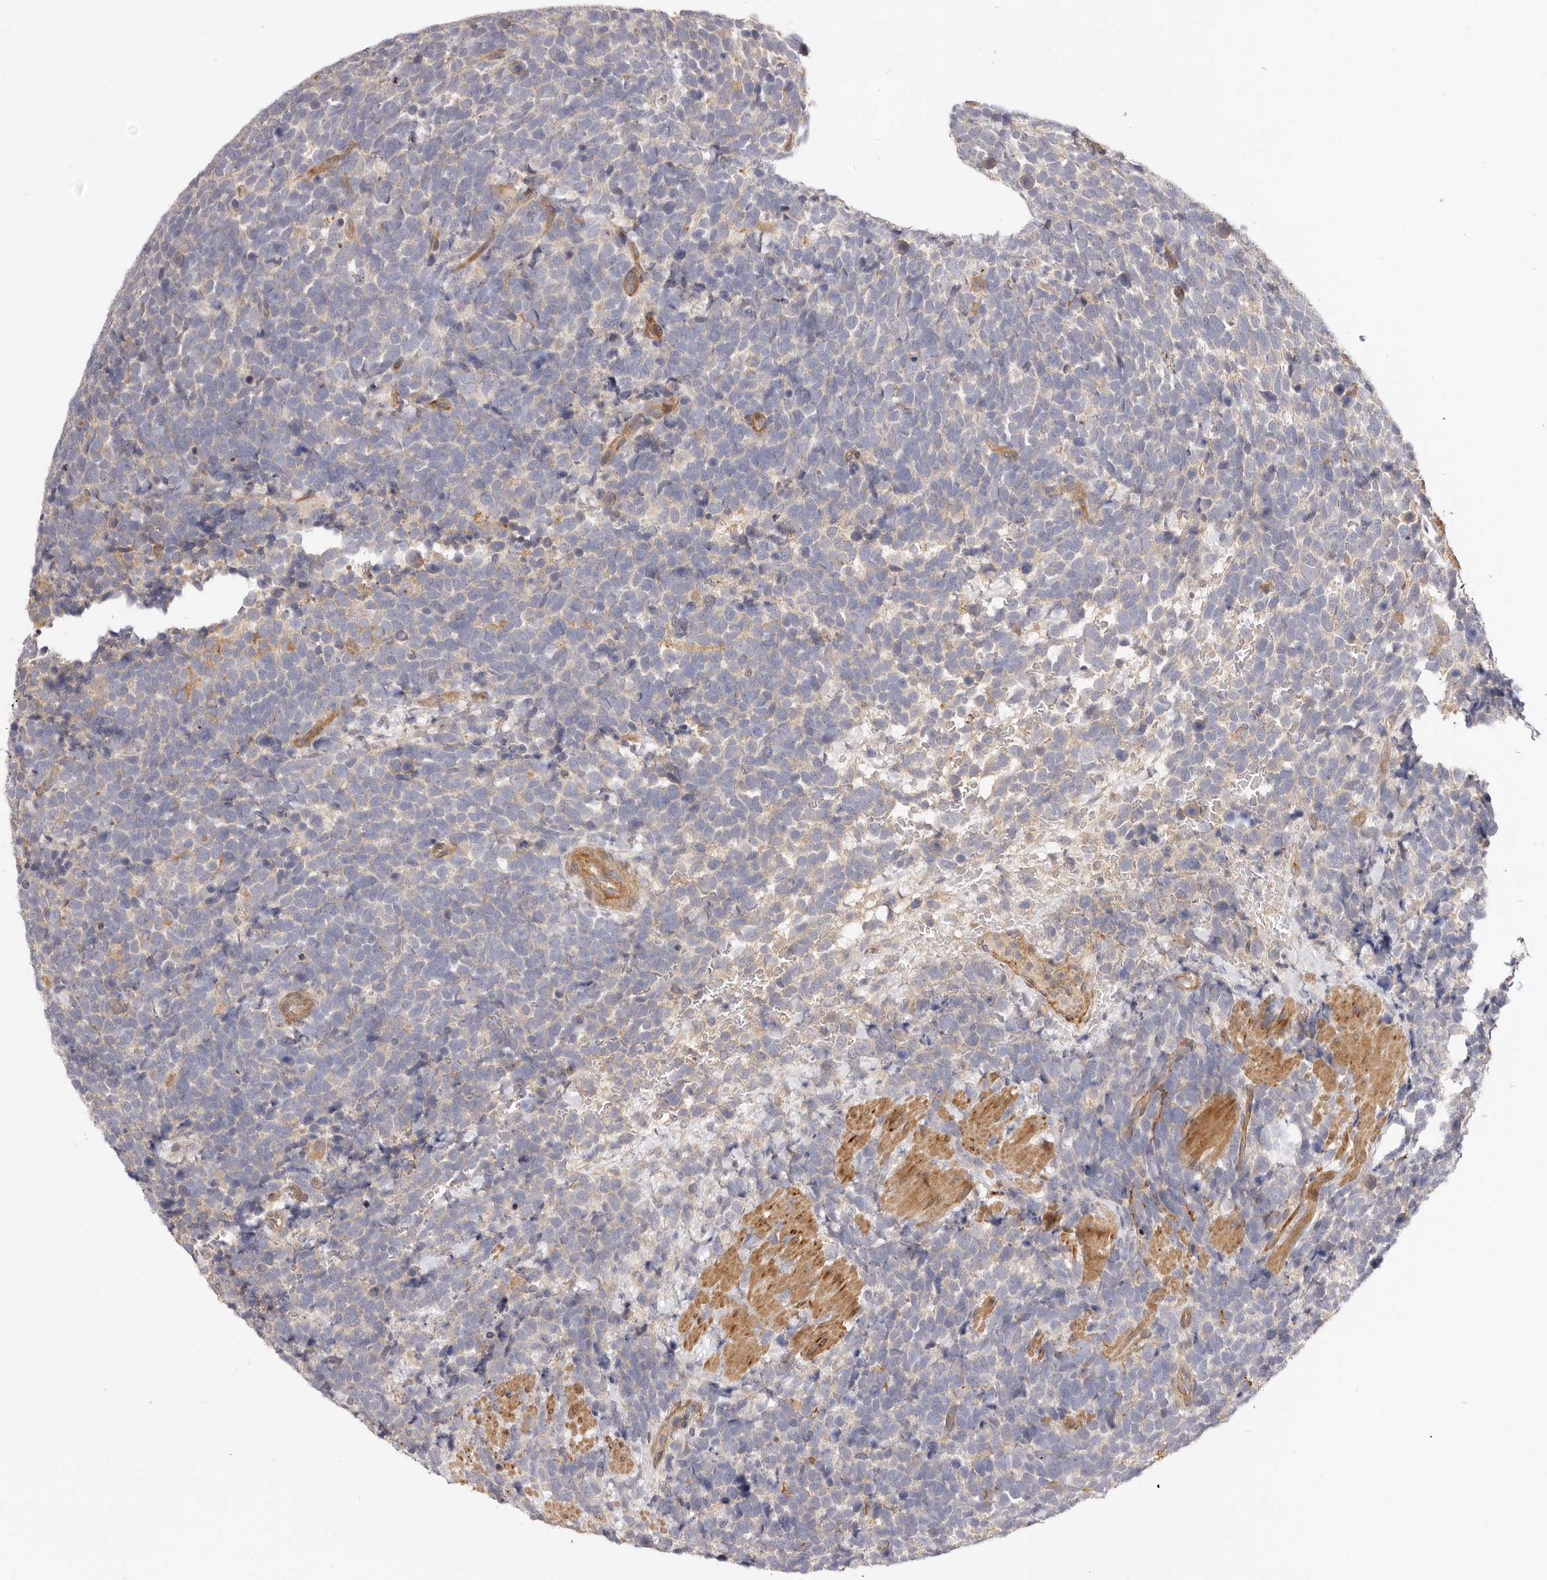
{"staining": {"intensity": "weak", "quantity": "<25%", "location": "cytoplasmic/membranous"}, "tissue": "urothelial cancer", "cell_type": "Tumor cells", "image_type": "cancer", "snomed": [{"axis": "morphology", "description": "Urothelial carcinoma, High grade"}, {"axis": "topography", "description": "Urinary bladder"}], "caption": "This image is of urothelial carcinoma (high-grade) stained with immunohistochemistry to label a protein in brown with the nuclei are counter-stained blue. There is no positivity in tumor cells.", "gene": "ADAMTS9", "patient": {"sex": "female", "age": 82}}